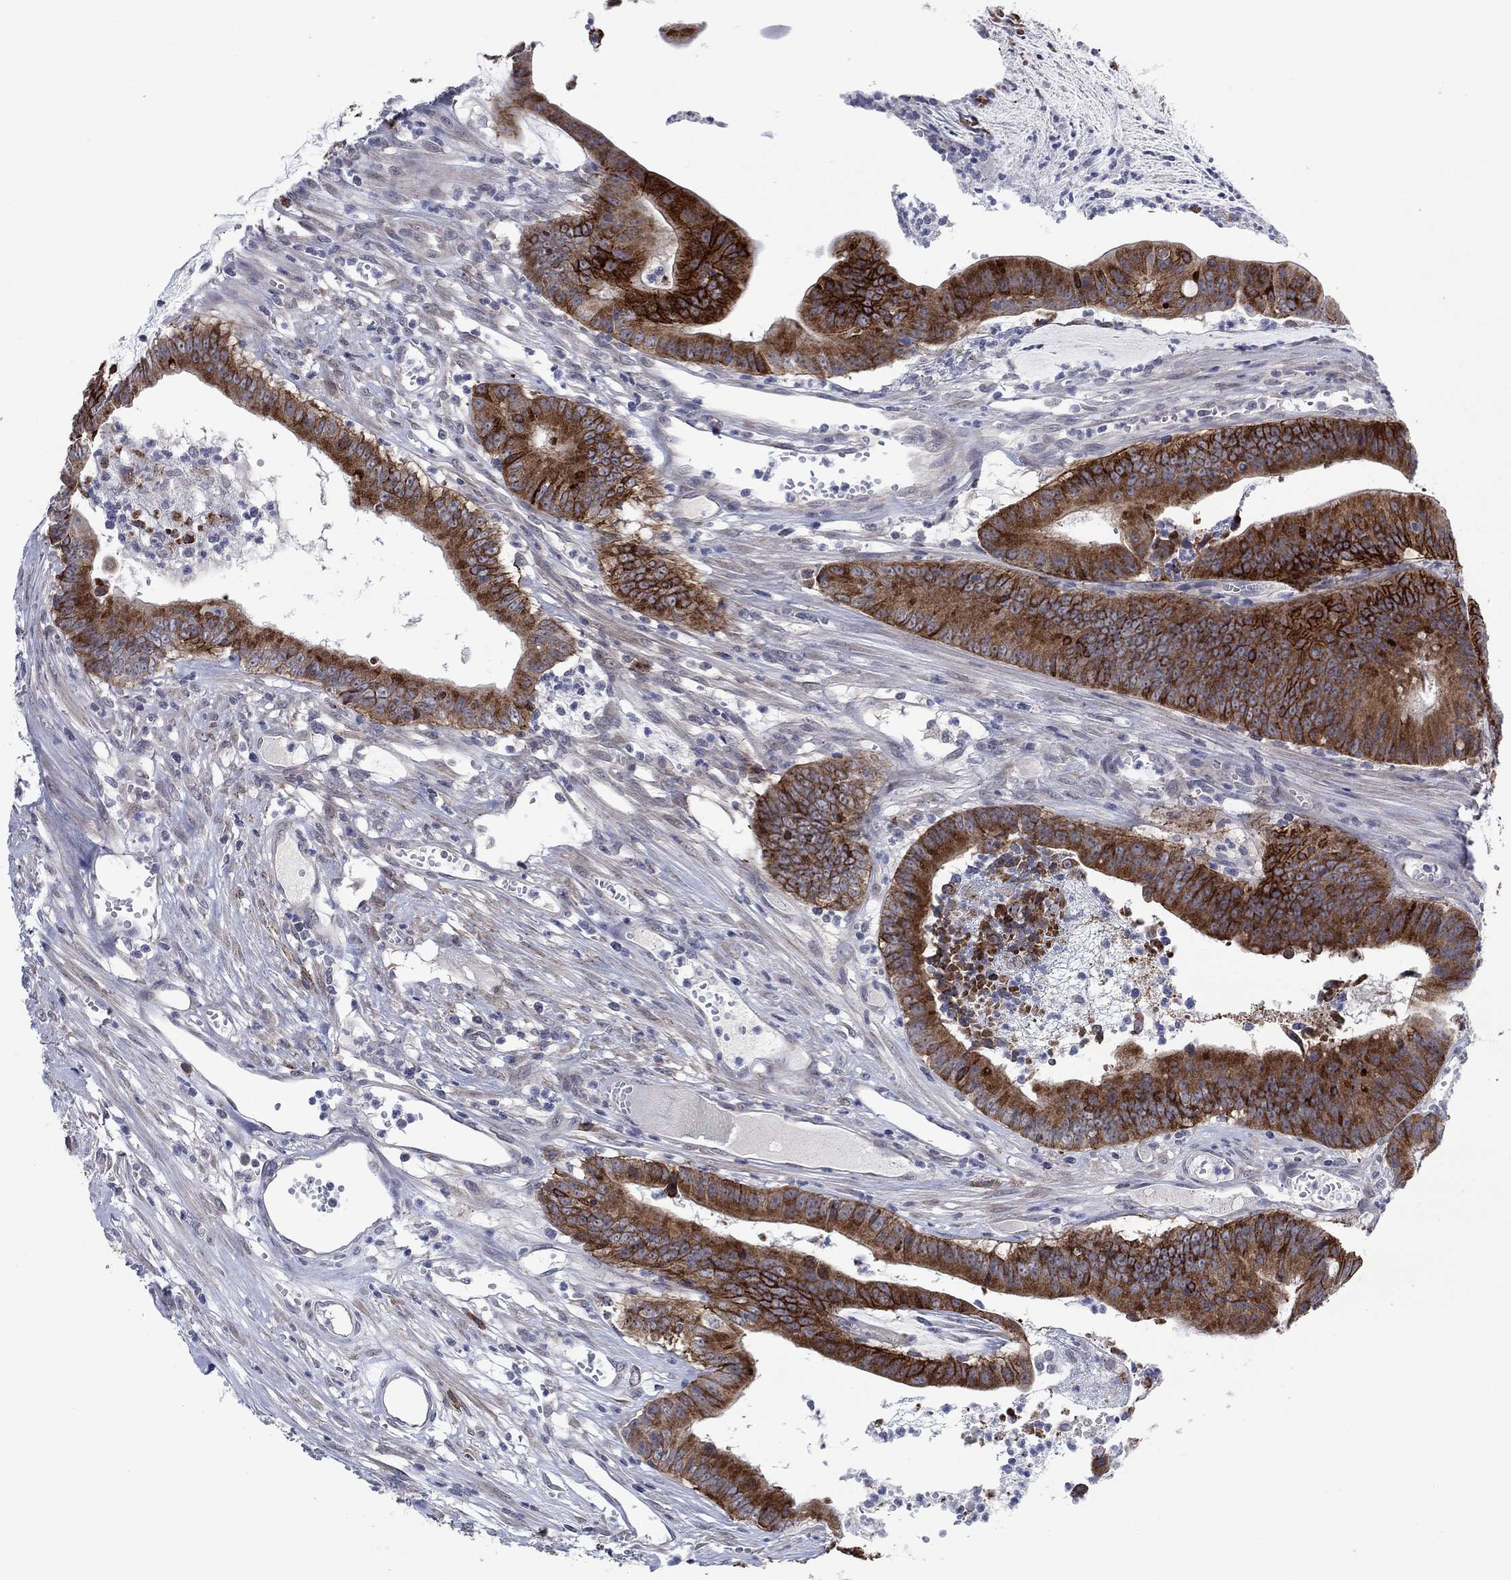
{"staining": {"intensity": "strong", "quantity": "25%-75%", "location": "cytoplasmic/membranous"}, "tissue": "colorectal cancer", "cell_type": "Tumor cells", "image_type": "cancer", "snomed": [{"axis": "morphology", "description": "Adenocarcinoma, NOS"}, {"axis": "topography", "description": "Colon"}], "caption": "Immunohistochemistry histopathology image of human colorectal adenocarcinoma stained for a protein (brown), which shows high levels of strong cytoplasmic/membranous positivity in about 25%-75% of tumor cells.", "gene": "SDC1", "patient": {"sex": "female", "age": 69}}